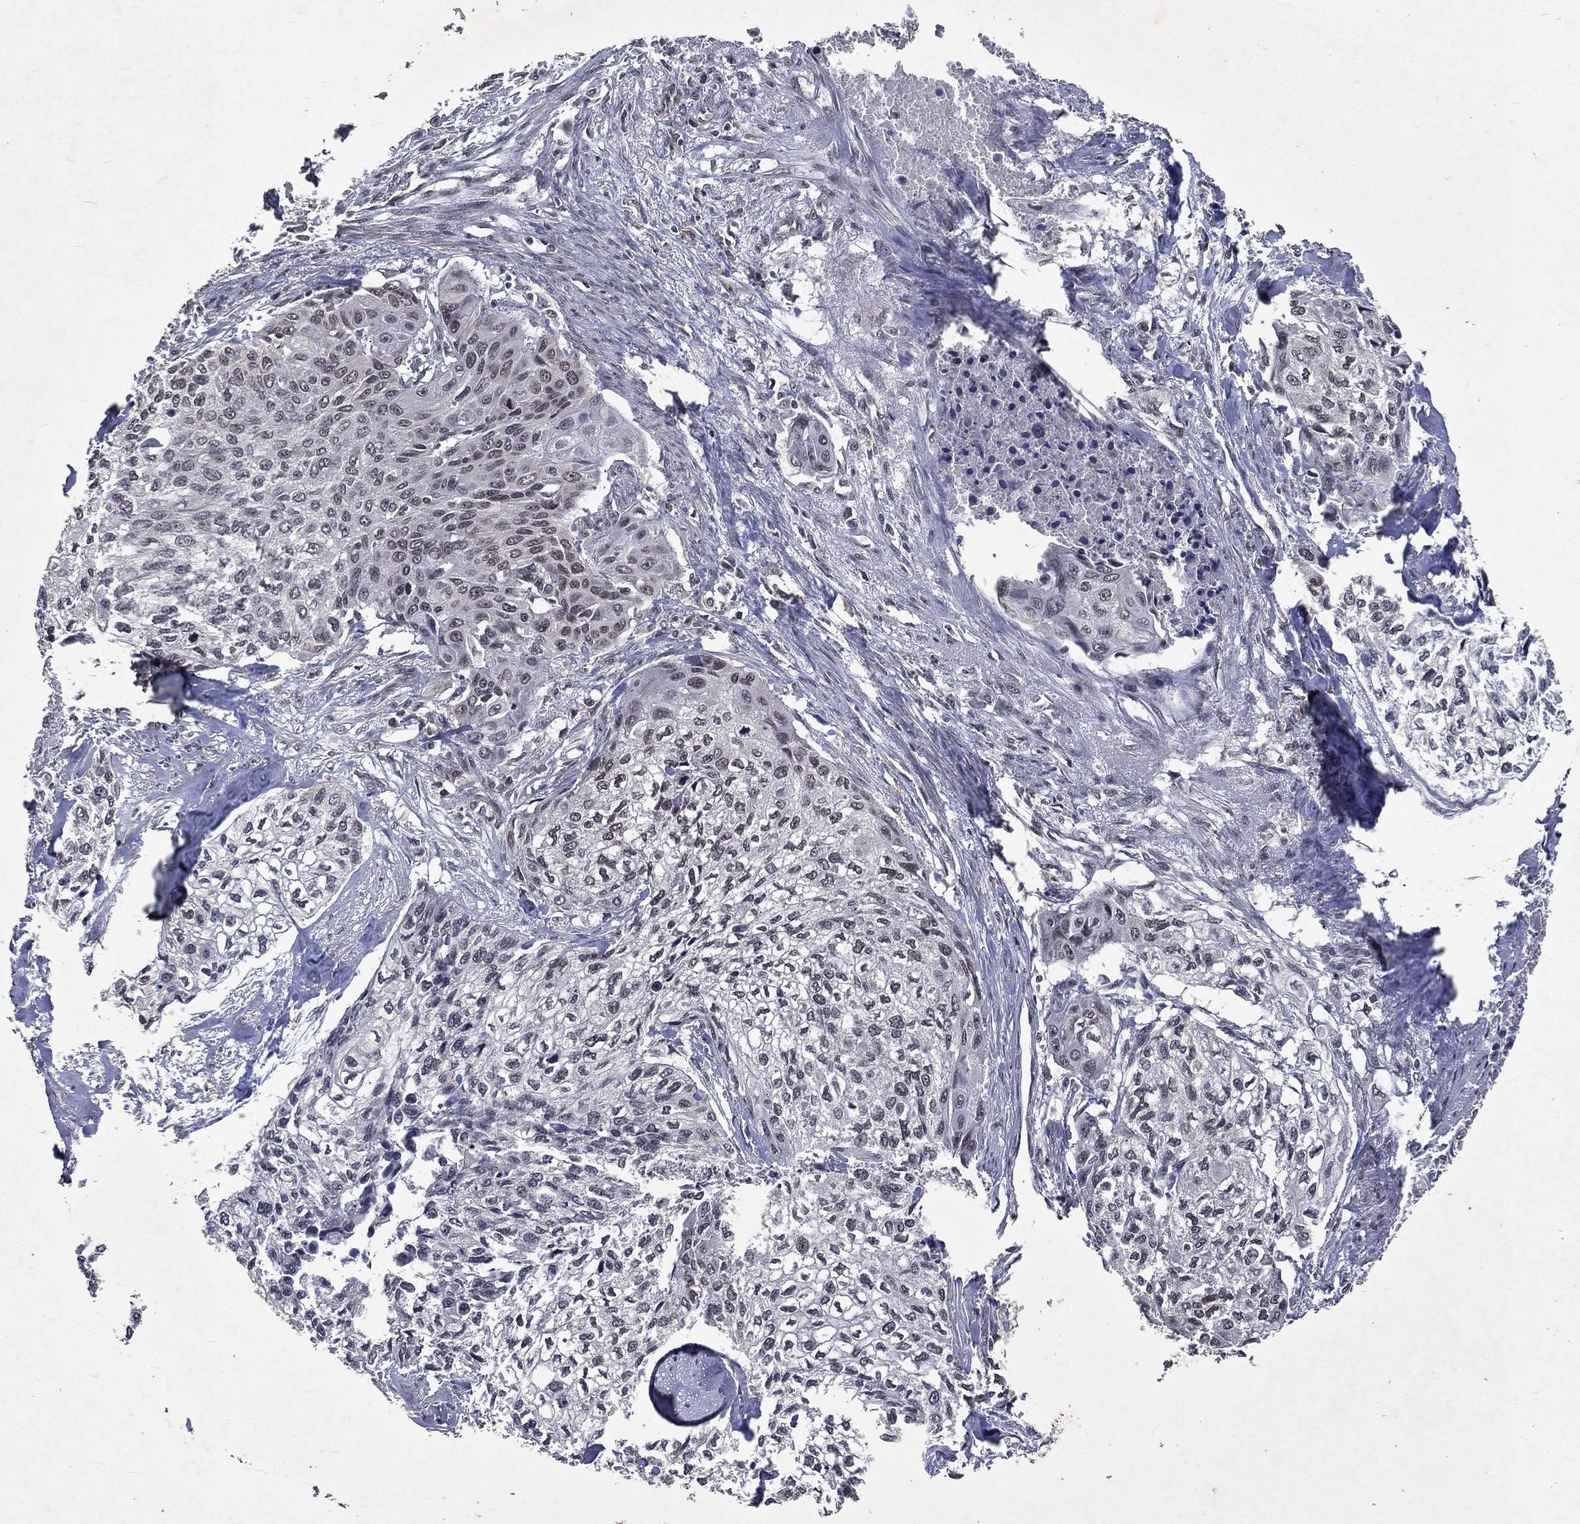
{"staining": {"intensity": "negative", "quantity": "none", "location": "none"}, "tissue": "cervical cancer", "cell_type": "Tumor cells", "image_type": "cancer", "snomed": [{"axis": "morphology", "description": "Squamous cell carcinoma, NOS"}, {"axis": "topography", "description": "Cervix"}], "caption": "A high-resolution histopathology image shows IHC staining of cervical squamous cell carcinoma, which displays no significant positivity in tumor cells.", "gene": "DMAP1", "patient": {"sex": "female", "age": 58}}